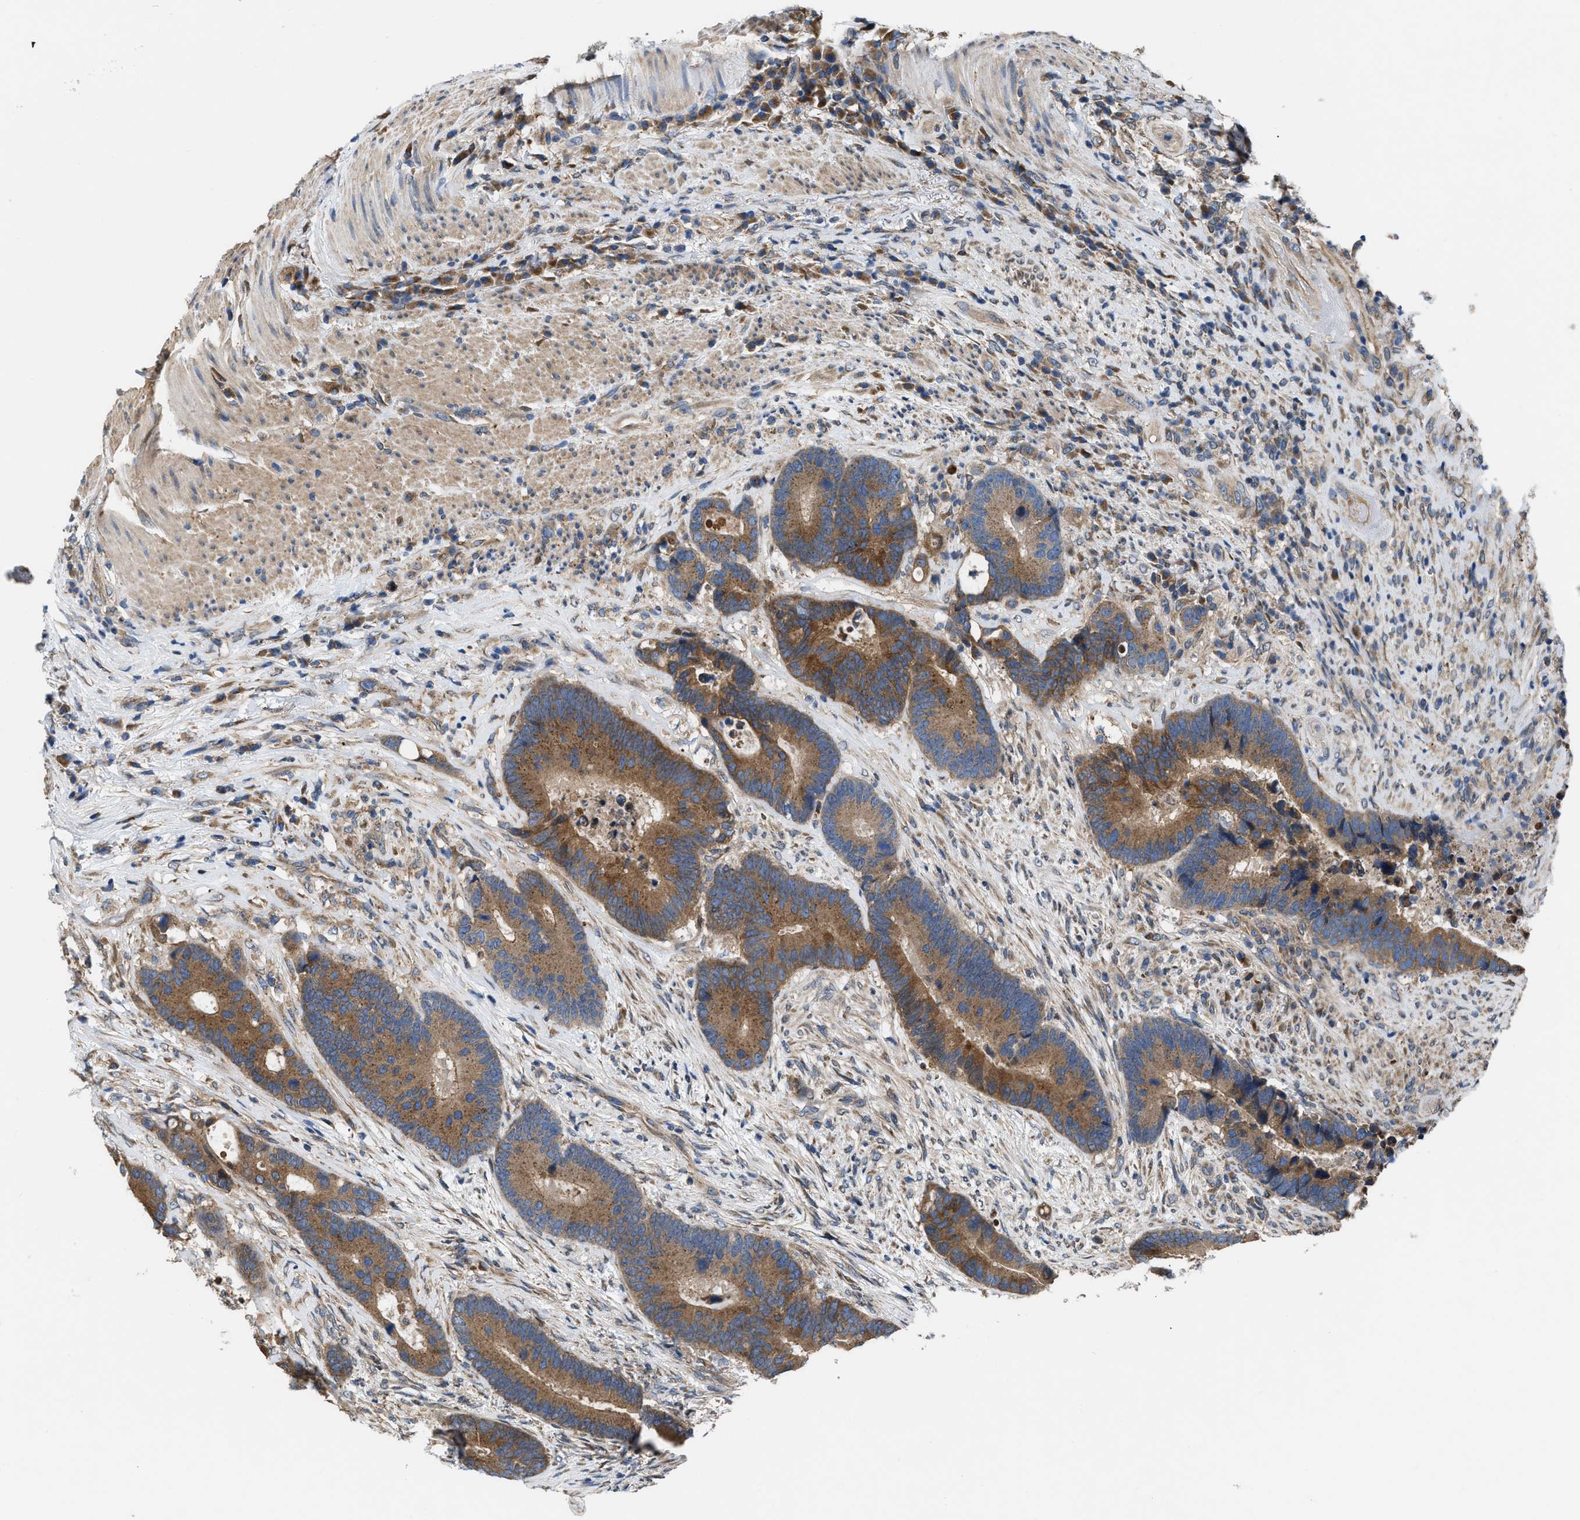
{"staining": {"intensity": "moderate", "quantity": ">75%", "location": "cytoplasmic/membranous"}, "tissue": "colorectal cancer", "cell_type": "Tumor cells", "image_type": "cancer", "snomed": [{"axis": "morphology", "description": "Adenocarcinoma, NOS"}, {"axis": "topography", "description": "Rectum"}], "caption": "The immunohistochemical stain shows moderate cytoplasmic/membranous staining in tumor cells of colorectal cancer tissue. (IHC, brightfield microscopy, high magnification).", "gene": "CEP128", "patient": {"sex": "female", "age": 89}}